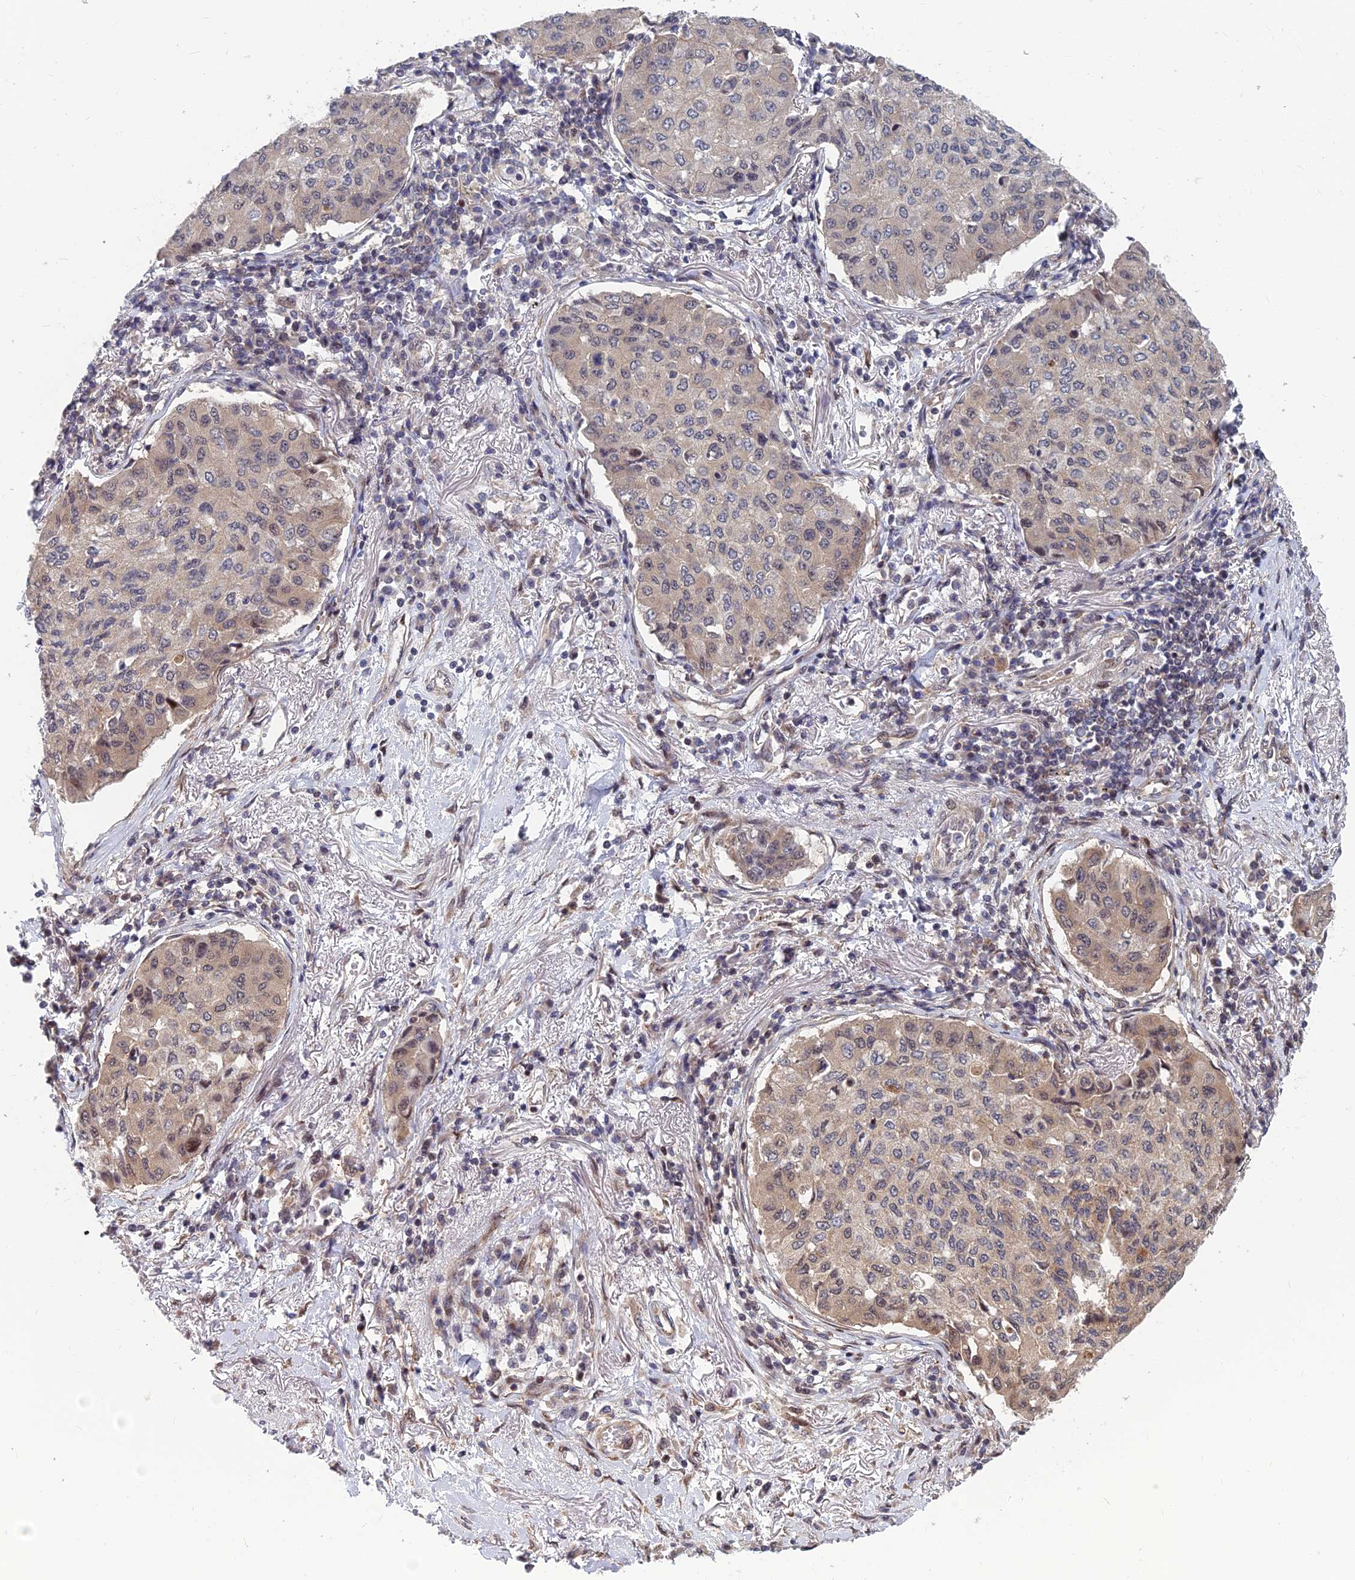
{"staining": {"intensity": "weak", "quantity": "25%-75%", "location": "cytoplasmic/membranous,nuclear"}, "tissue": "lung cancer", "cell_type": "Tumor cells", "image_type": "cancer", "snomed": [{"axis": "morphology", "description": "Squamous cell carcinoma, NOS"}, {"axis": "topography", "description": "Lung"}], "caption": "Protein expression analysis of squamous cell carcinoma (lung) exhibits weak cytoplasmic/membranous and nuclear positivity in about 25%-75% of tumor cells.", "gene": "COMMD2", "patient": {"sex": "male", "age": 74}}